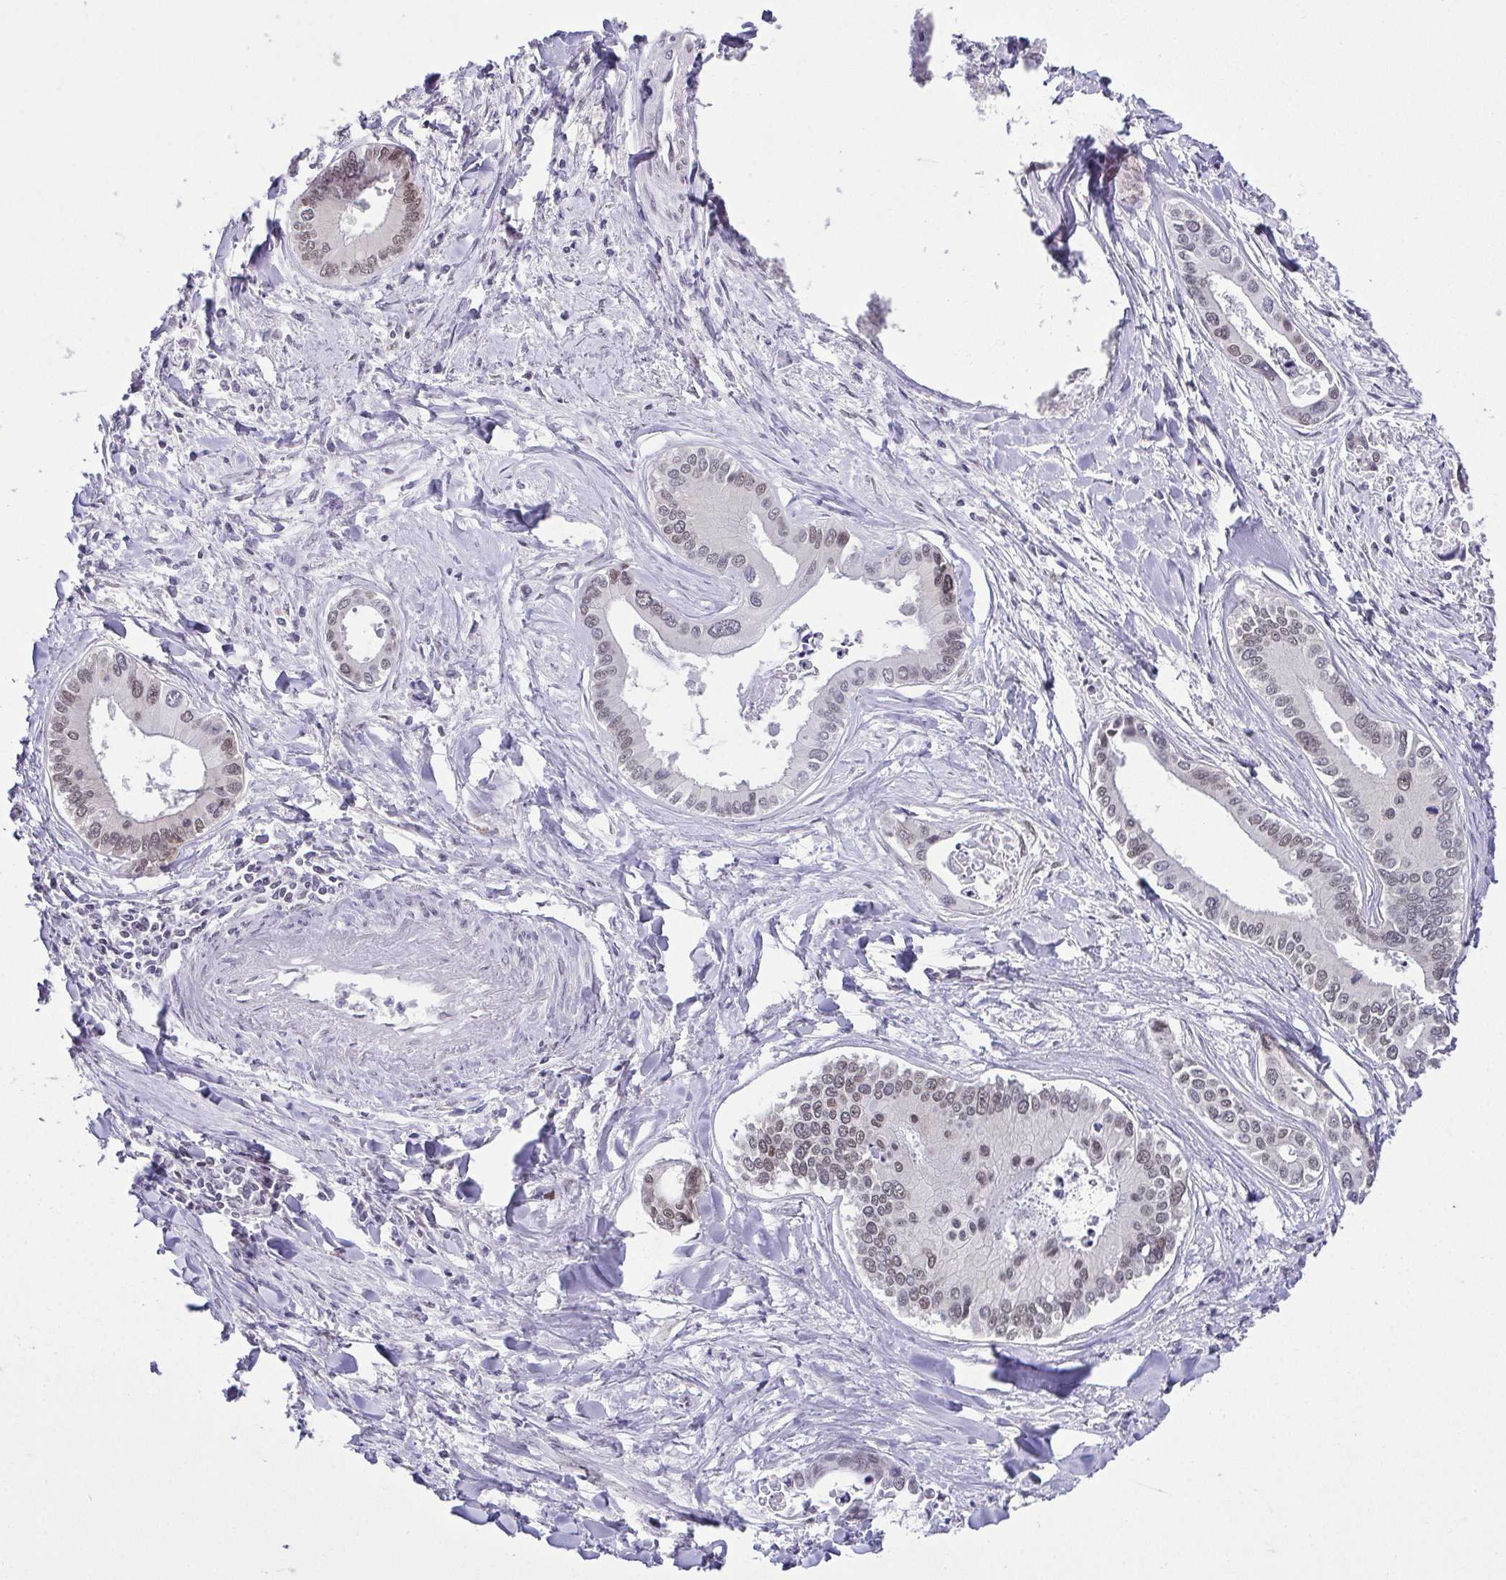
{"staining": {"intensity": "weak", "quantity": "25%-75%", "location": "nuclear"}, "tissue": "liver cancer", "cell_type": "Tumor cells", "image_type": "cancer", "snomed": [{"axis": "morphology", "description": "Cholangiocarcinoma"}, {"axis": "topography", "description": "Liver"}], "caption": "Immunohistochemistry histopathology image of neoplastic tissue: human liver cancer stained using IHC exhibits low levels of weak protein expression localized specifically in the nuclear of tumor cells, appearing as a nuclear brown color.", "gene": "RBM3", "patient": {"sex": "male", "age": 66}}